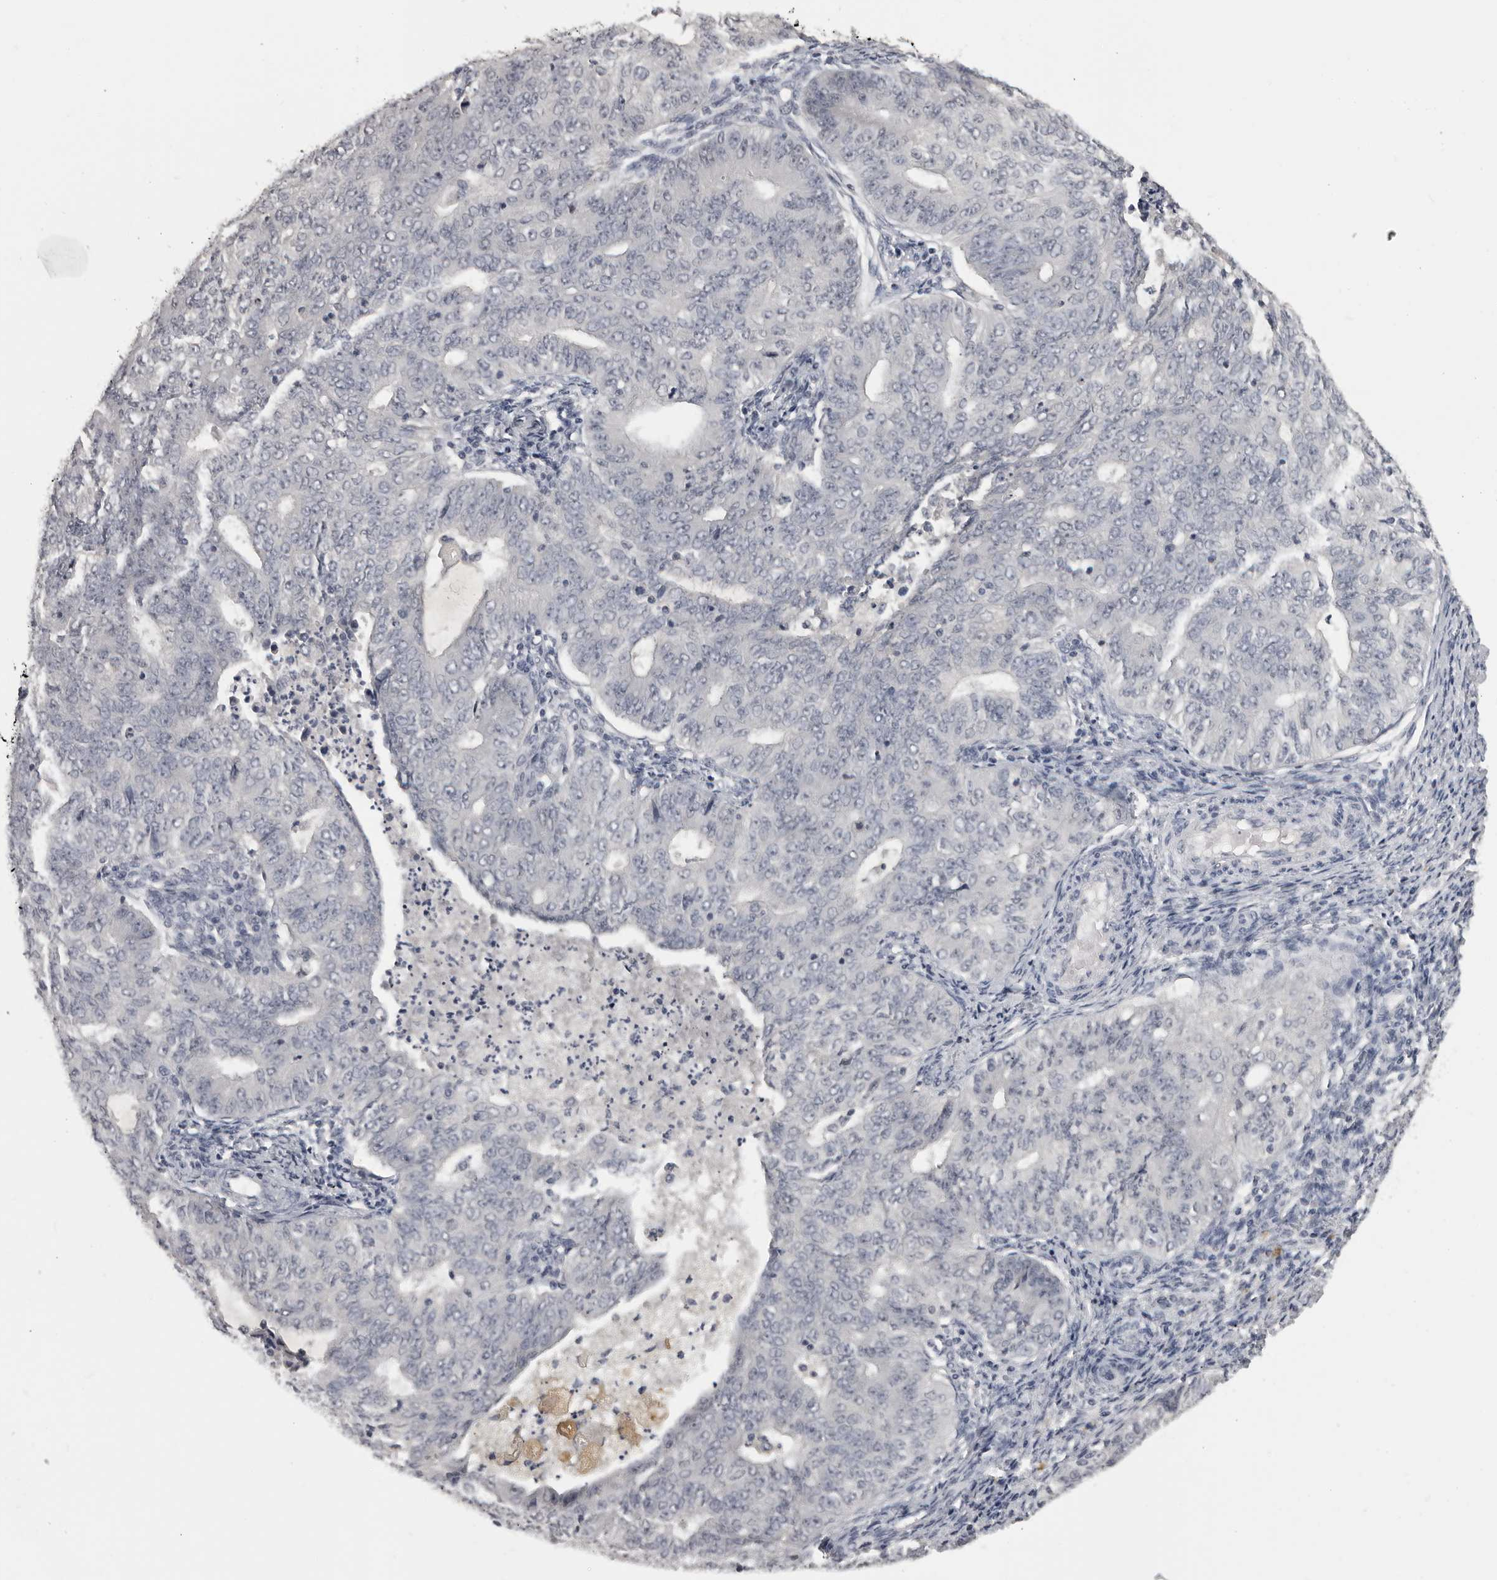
{"staining": {"intensity": "negative", "quantity": "none", "location": "none"}, "tissue": "endometrial cancer", "cell_type": "Tumor cells", "image_type": "cancer", "snomed": [{"axis": "morphology", "description": "Adenocarcinoma, NOS"}, {"axis": "topography", "description": "Endometrium"}], "caption": "The photomicrograph displays no significant staining in tumor cells of endometrial cancer (adenocarcinoma).", "gene": "MRTO4", "patient": {"sex": "female", "age": 32}}